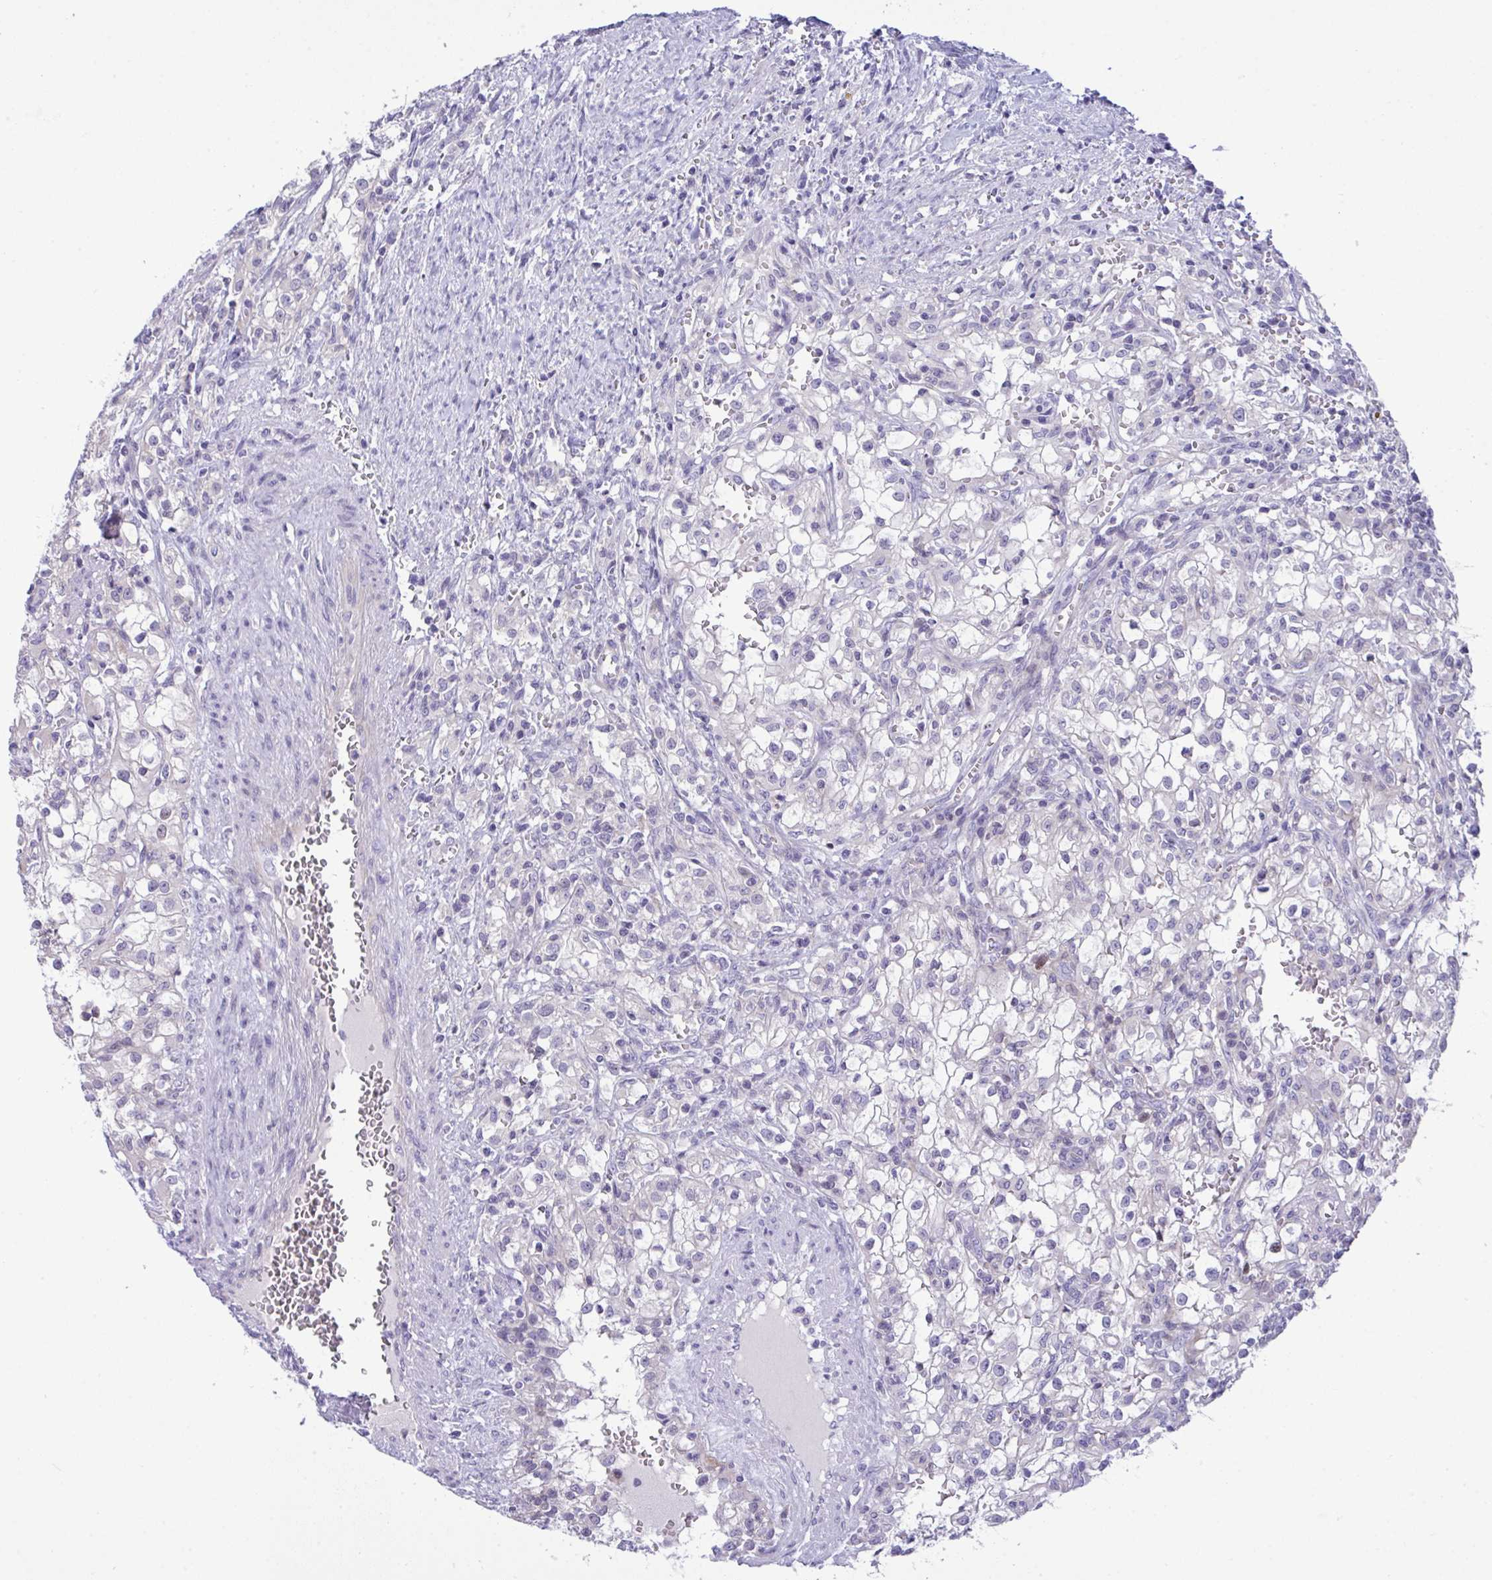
{"staining": {"intensity": "negative", "quantity": "none", "location": "none"}, "tissue": "renal cancer", "cell_type": "Tumor cells", "image_type": "cancer", "snomed": [{"axis": "morphology", "description": "Adenocarcinoma, NOS"}, {"axis": "topography", "description": "Kidney"}], "caption": "High magnification brightfield microscopy of renal cancer stained with DAB (brown) and counterstained with hematoxylin (blue): tumor cells show no significant positivity.", "gene": "WDR97", "patient": {"sex": "female", "age": 74}}